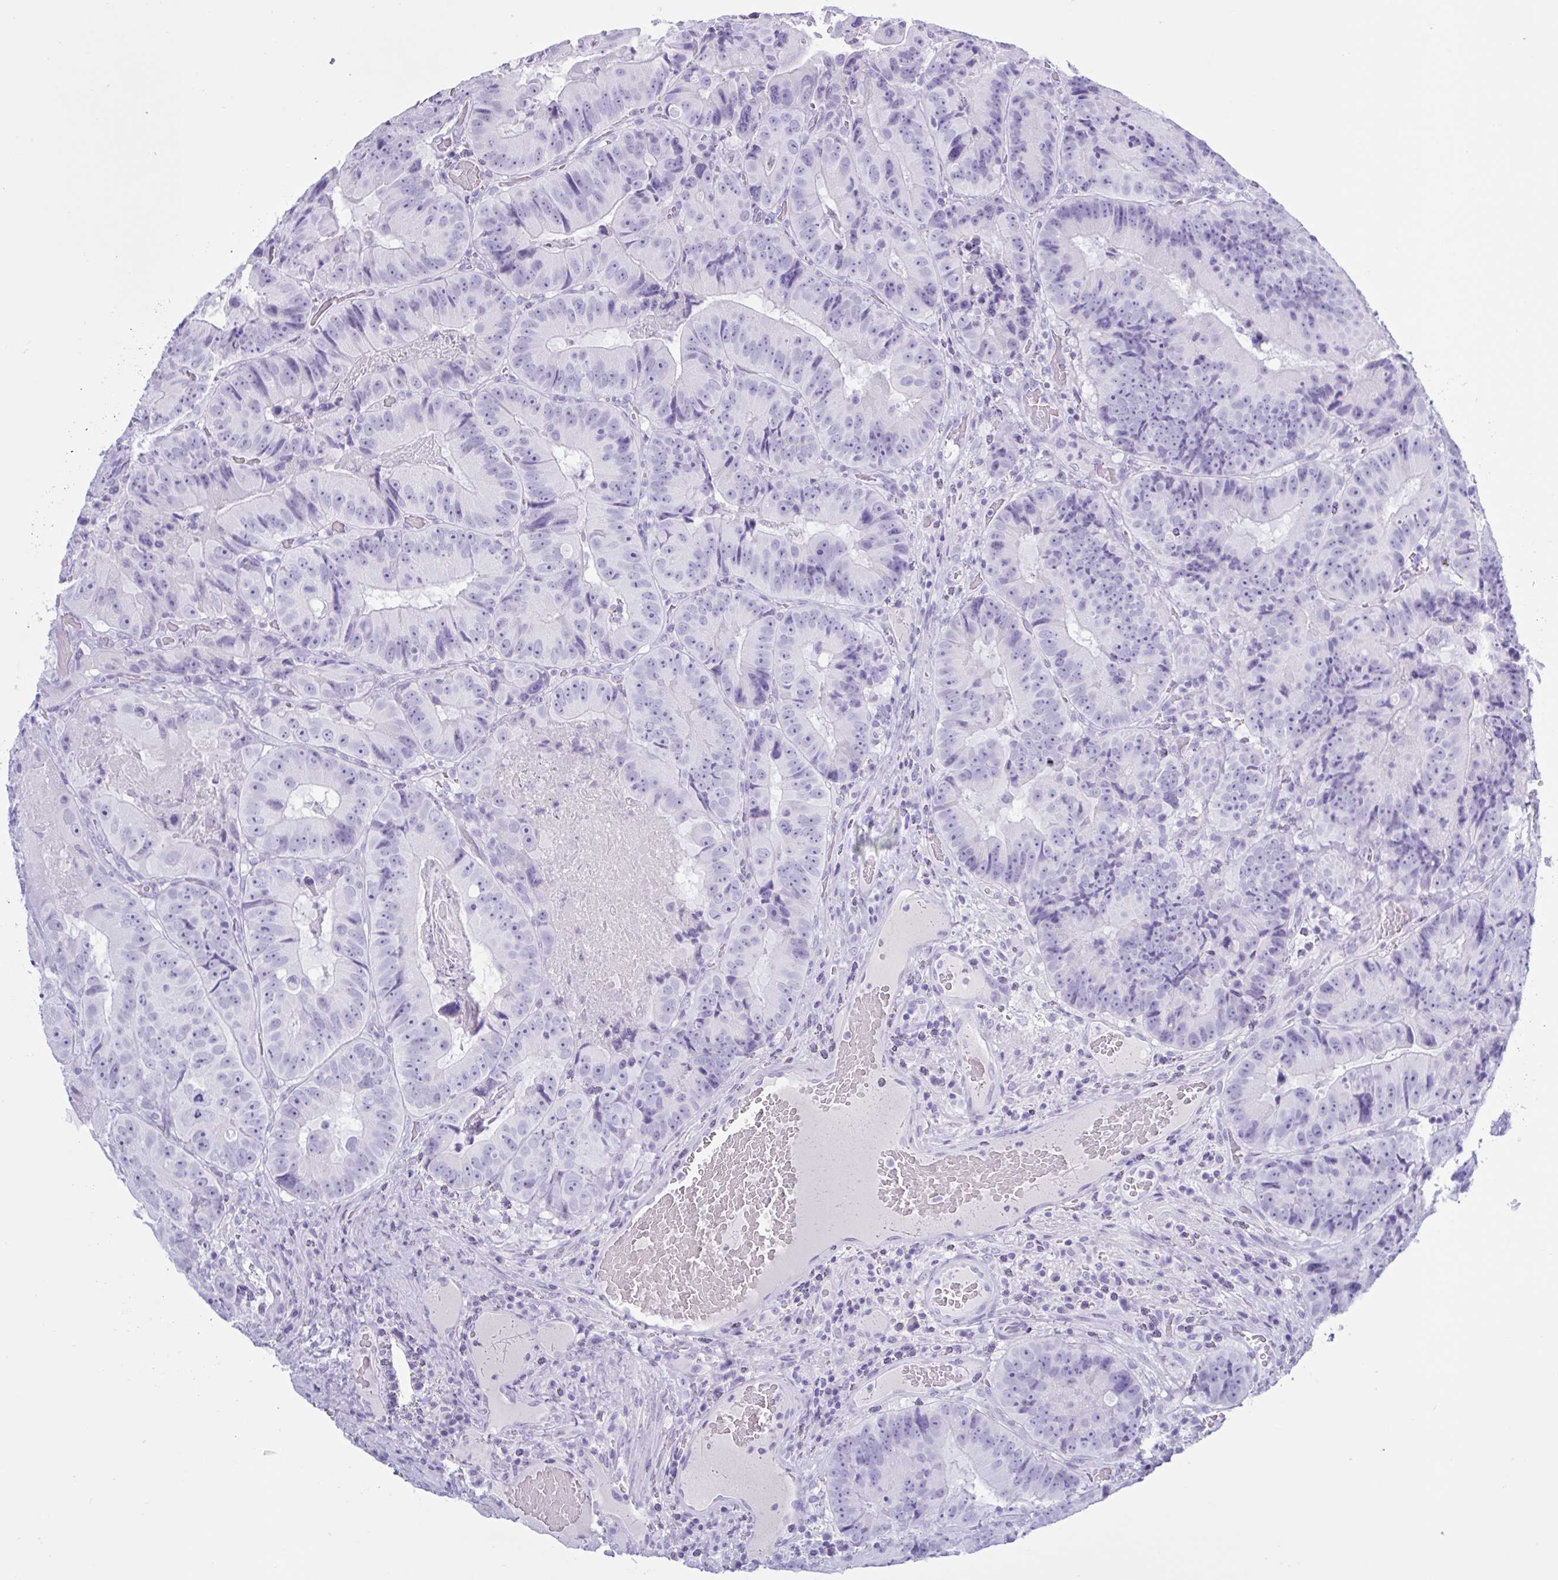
{"staining": {"intensity": "negative", "quantity": "none", "location": "none"}, "tissue": "colorectal cancer", "cell_type": "Tumor cells", "image_type": "cancer", "snomed": [{"axis": "morphology", "description": "Adenocarcinoma, NOS"}, {"axis": "topography", "description": "Colon"}], "caption": "The photomicrograph exhibits no significant expression in tumor cells of adenocarcinoma (colorectal).", "gene": "MRGPRG", "patient": {"sex": "female", "age": 86}}